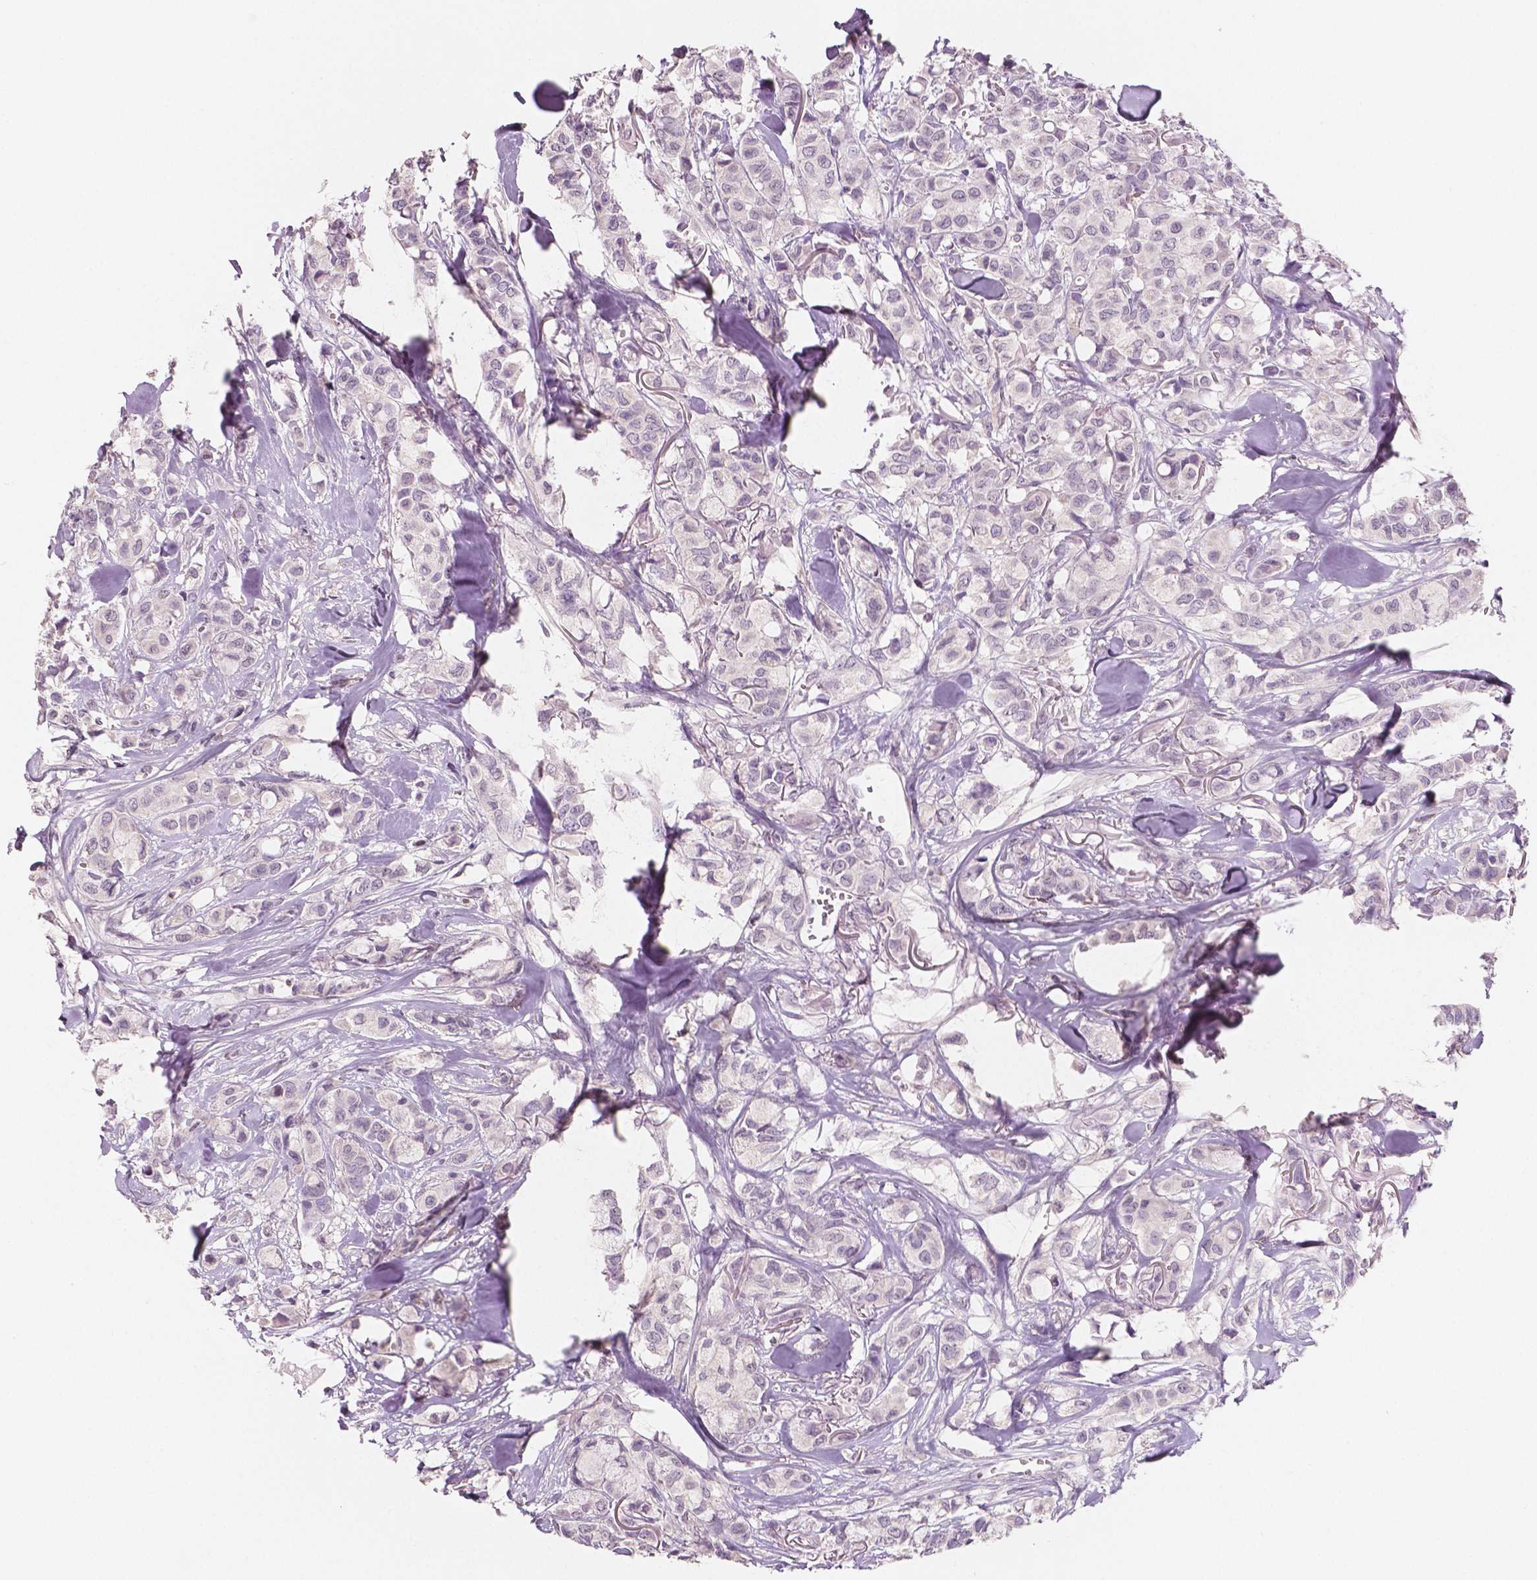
{"staining": {"intensity": "negative", "quantity": "none", "location": "none"}, "tissue": "breast cancer", "cell_type": "Tumor cells", "image_type": "cancer", "snomed": [{"axis": "morphology", "description": "Duct carcinoma"}, {"axis": "topography", "description": "Breast"}], "caption": "This is an IHC histopathology image of human infiltrating ductal carcinoma (breast). There is no positivity in tumor cells.", "gene": "KIT", "patient": {"sex": "female", "age": 85}}